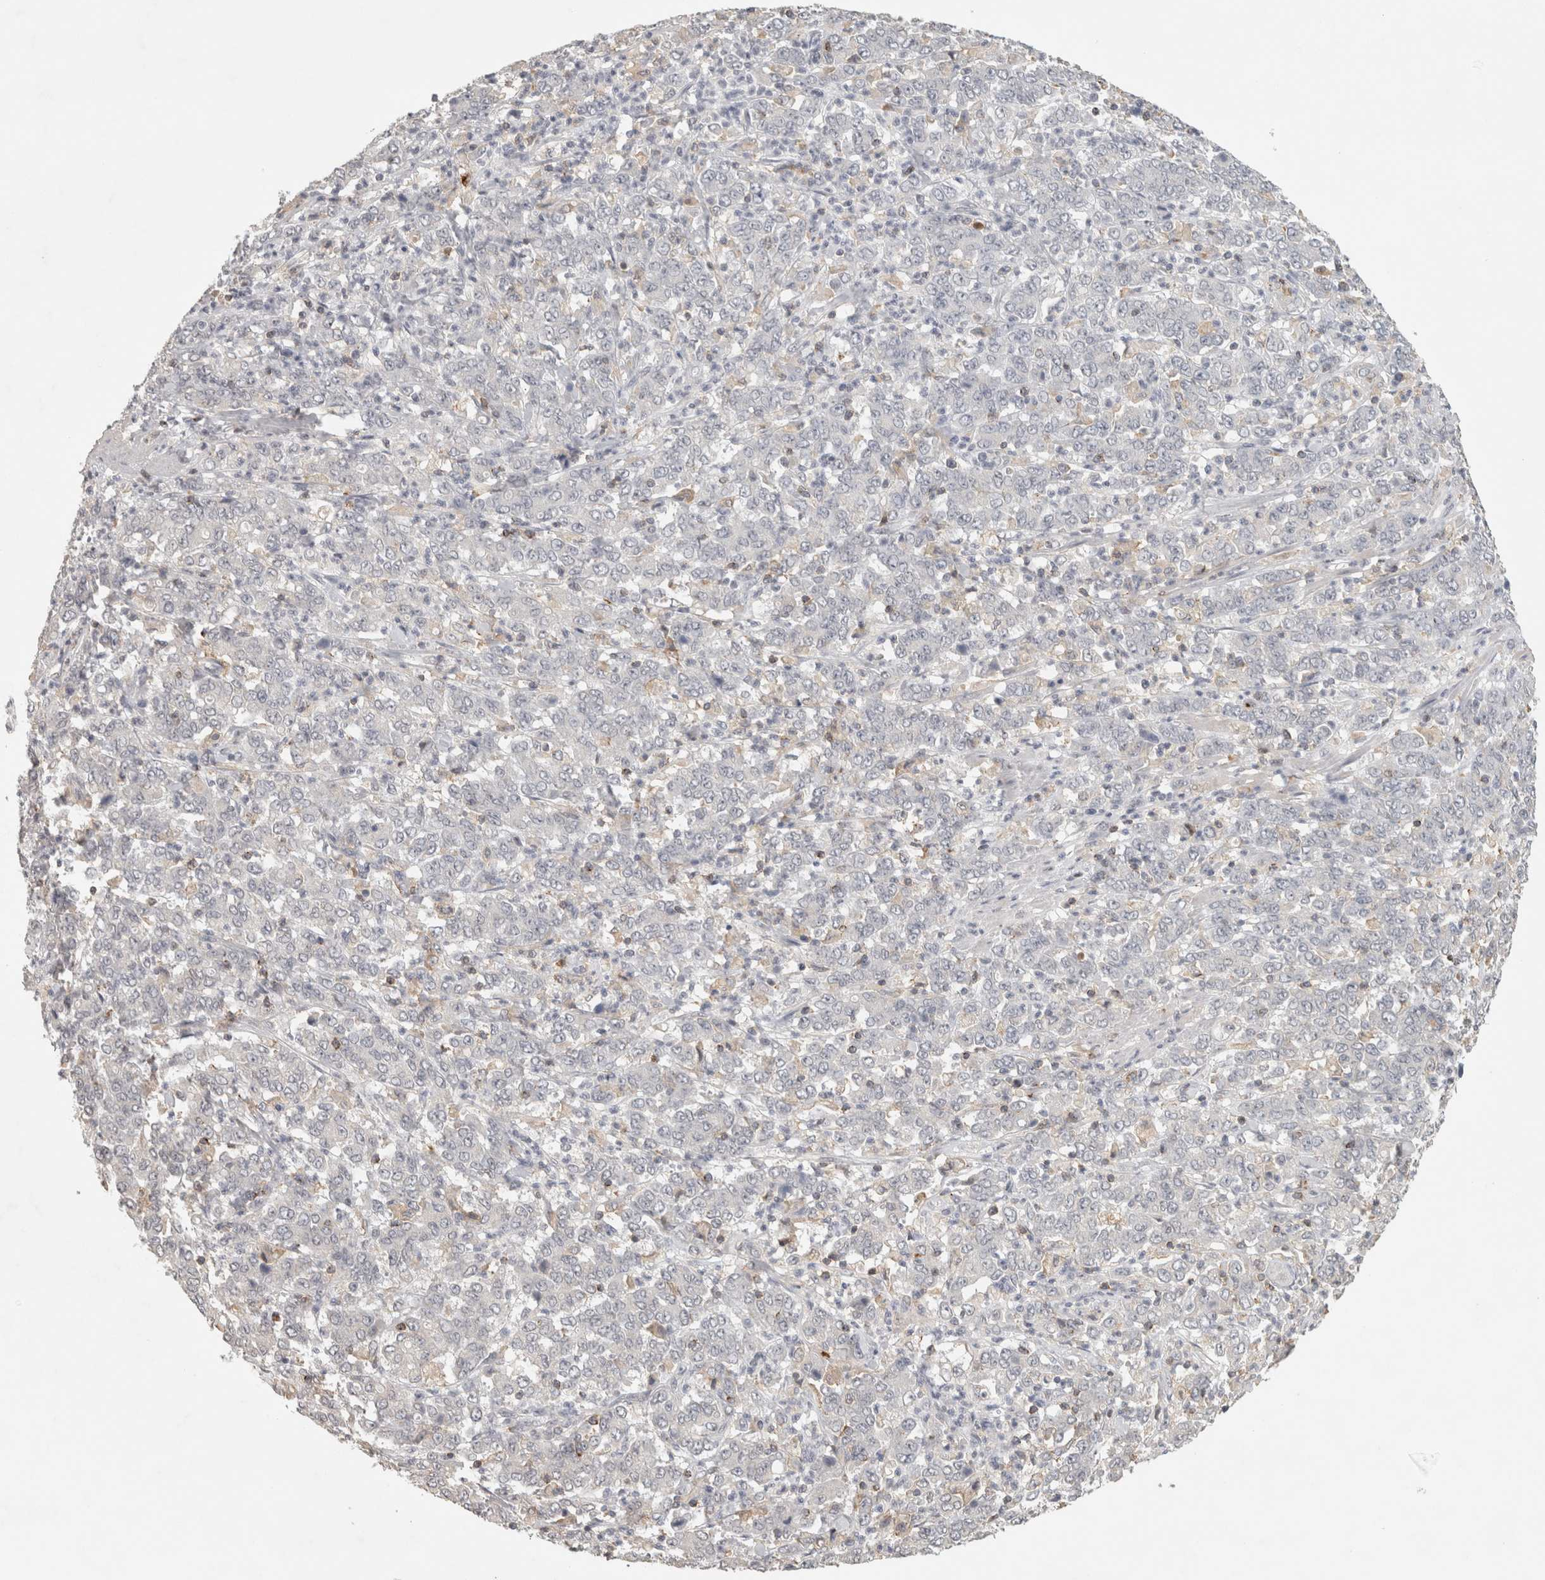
{"staining": {"intensity": "negative", "quantity": "none", "location": "none"}, "tissue": "stomach cancer", "cell_type": "Tumor cells", "image_type": "cancer", "snomed": [{"axis": "morphology", "description": "Adenocarcinoma, NOS"}, {"axis": "topography", "description": "Stomach, lower"}], "caption": "The image displays no significant expression in tumor cells of stomach cancer (adenocarcinoma). Brightfield microscopy of IHC stained with DAB (brown) and hematoxylin (blue), captured at high magnification.", "gene": "HAVCR2", "patient": {"sex": "female", "age": 71}}